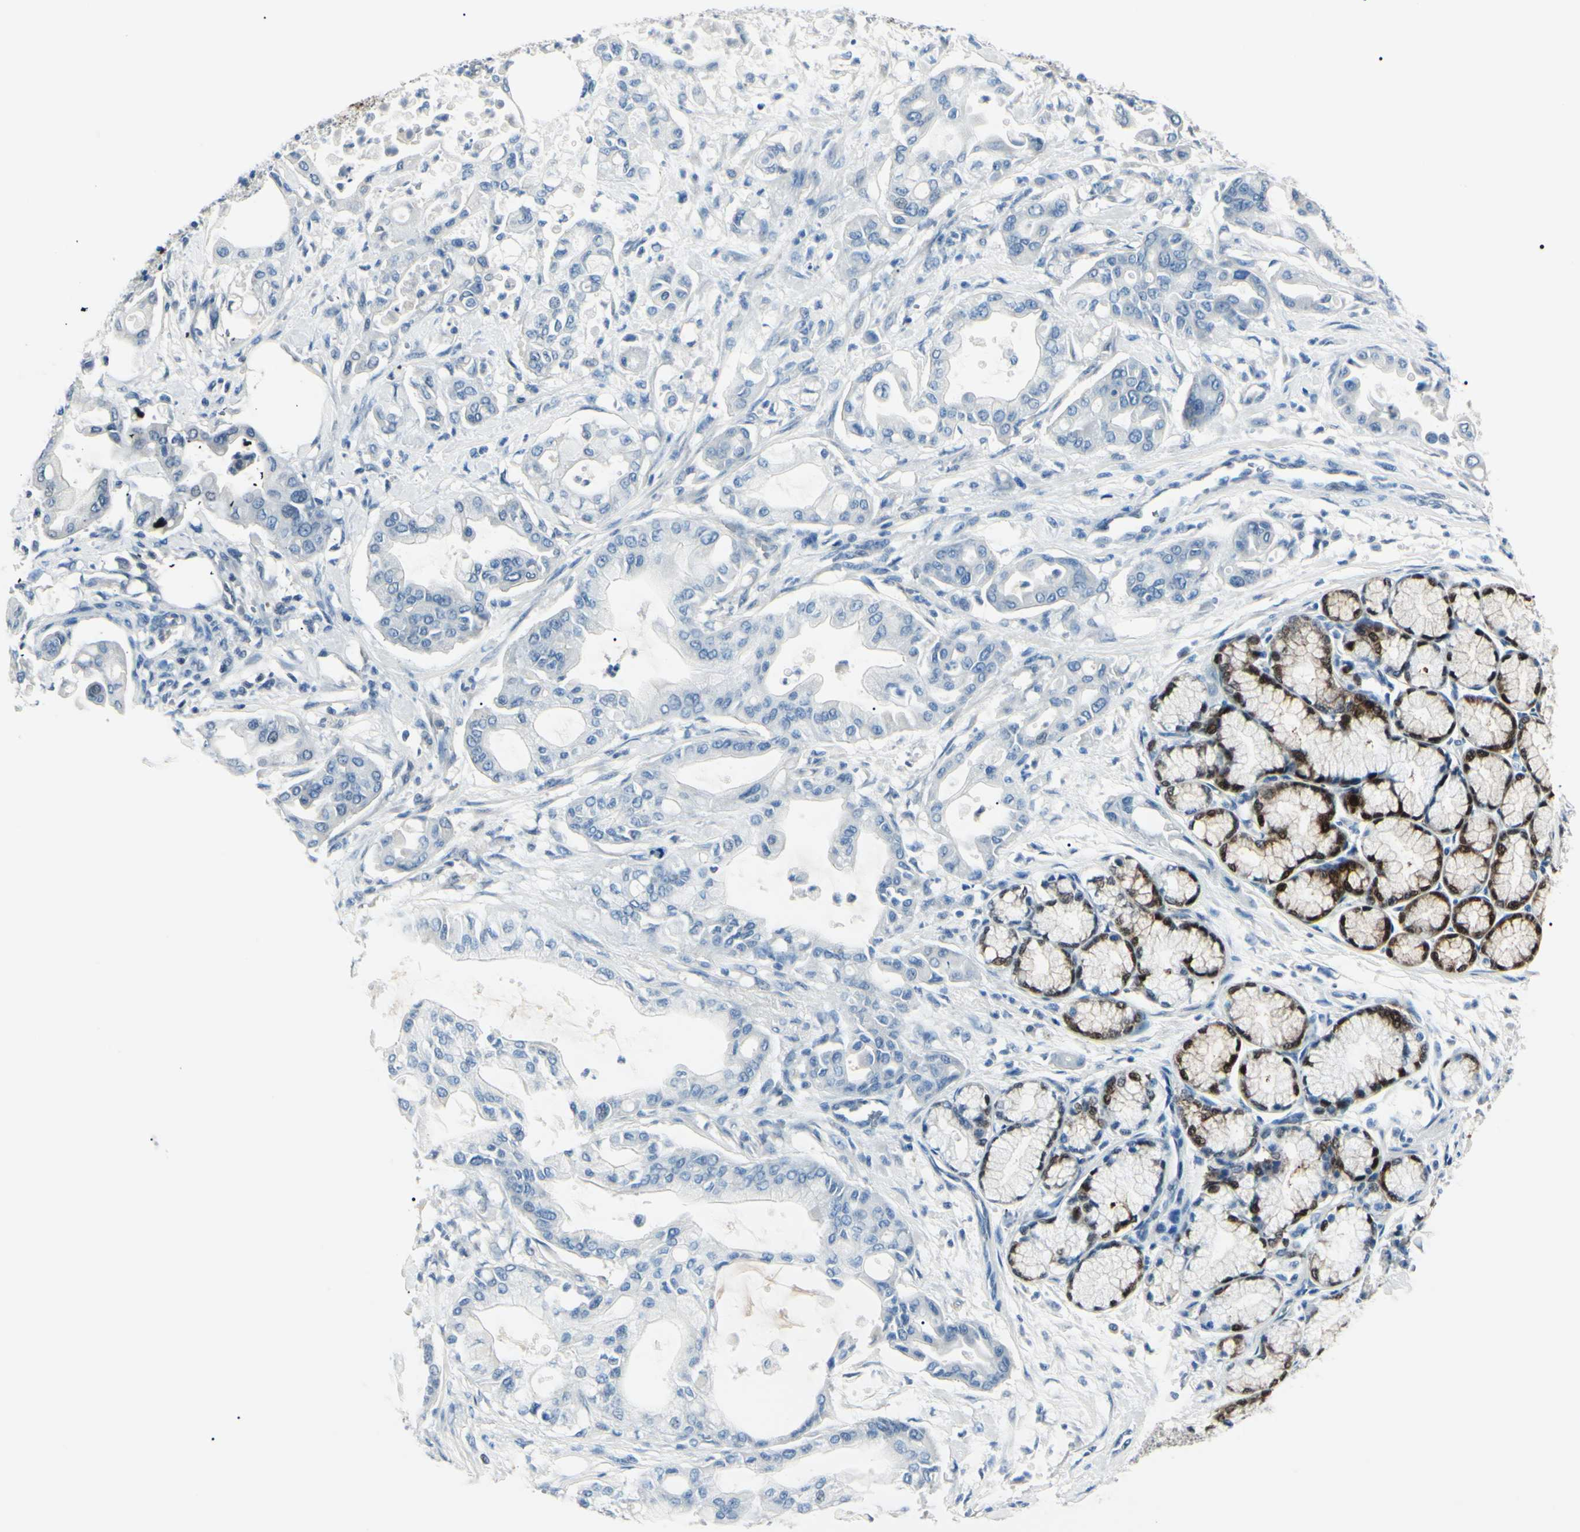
{"staining": {"intensity": "negative", "quantity": "none", "location": "none"}, "tissue": "pancreatic cancer", "cell_type": "Tumor cells", "image_type": "cancer", "snomed": [{"axis": "morphology", "description": "Adenocarcinoma, NOS"}, {"axis": "morphology", "description": "Adenocarcinoma, metastatic, NOS"}, {"axis": "topography", "description": "Lymph node"}, {"axis": "topography", "description": "Pancreas"}, {"axis": "topography", "description": "Duodenum"}], "caption": "This is an immunohistochemistry (IHC) image of human pancreatic cancer (adenocarcinoma). There is no expression in tumor cells.", "gene": "CA2", "patient": {"sex": "female", "age": 64}}